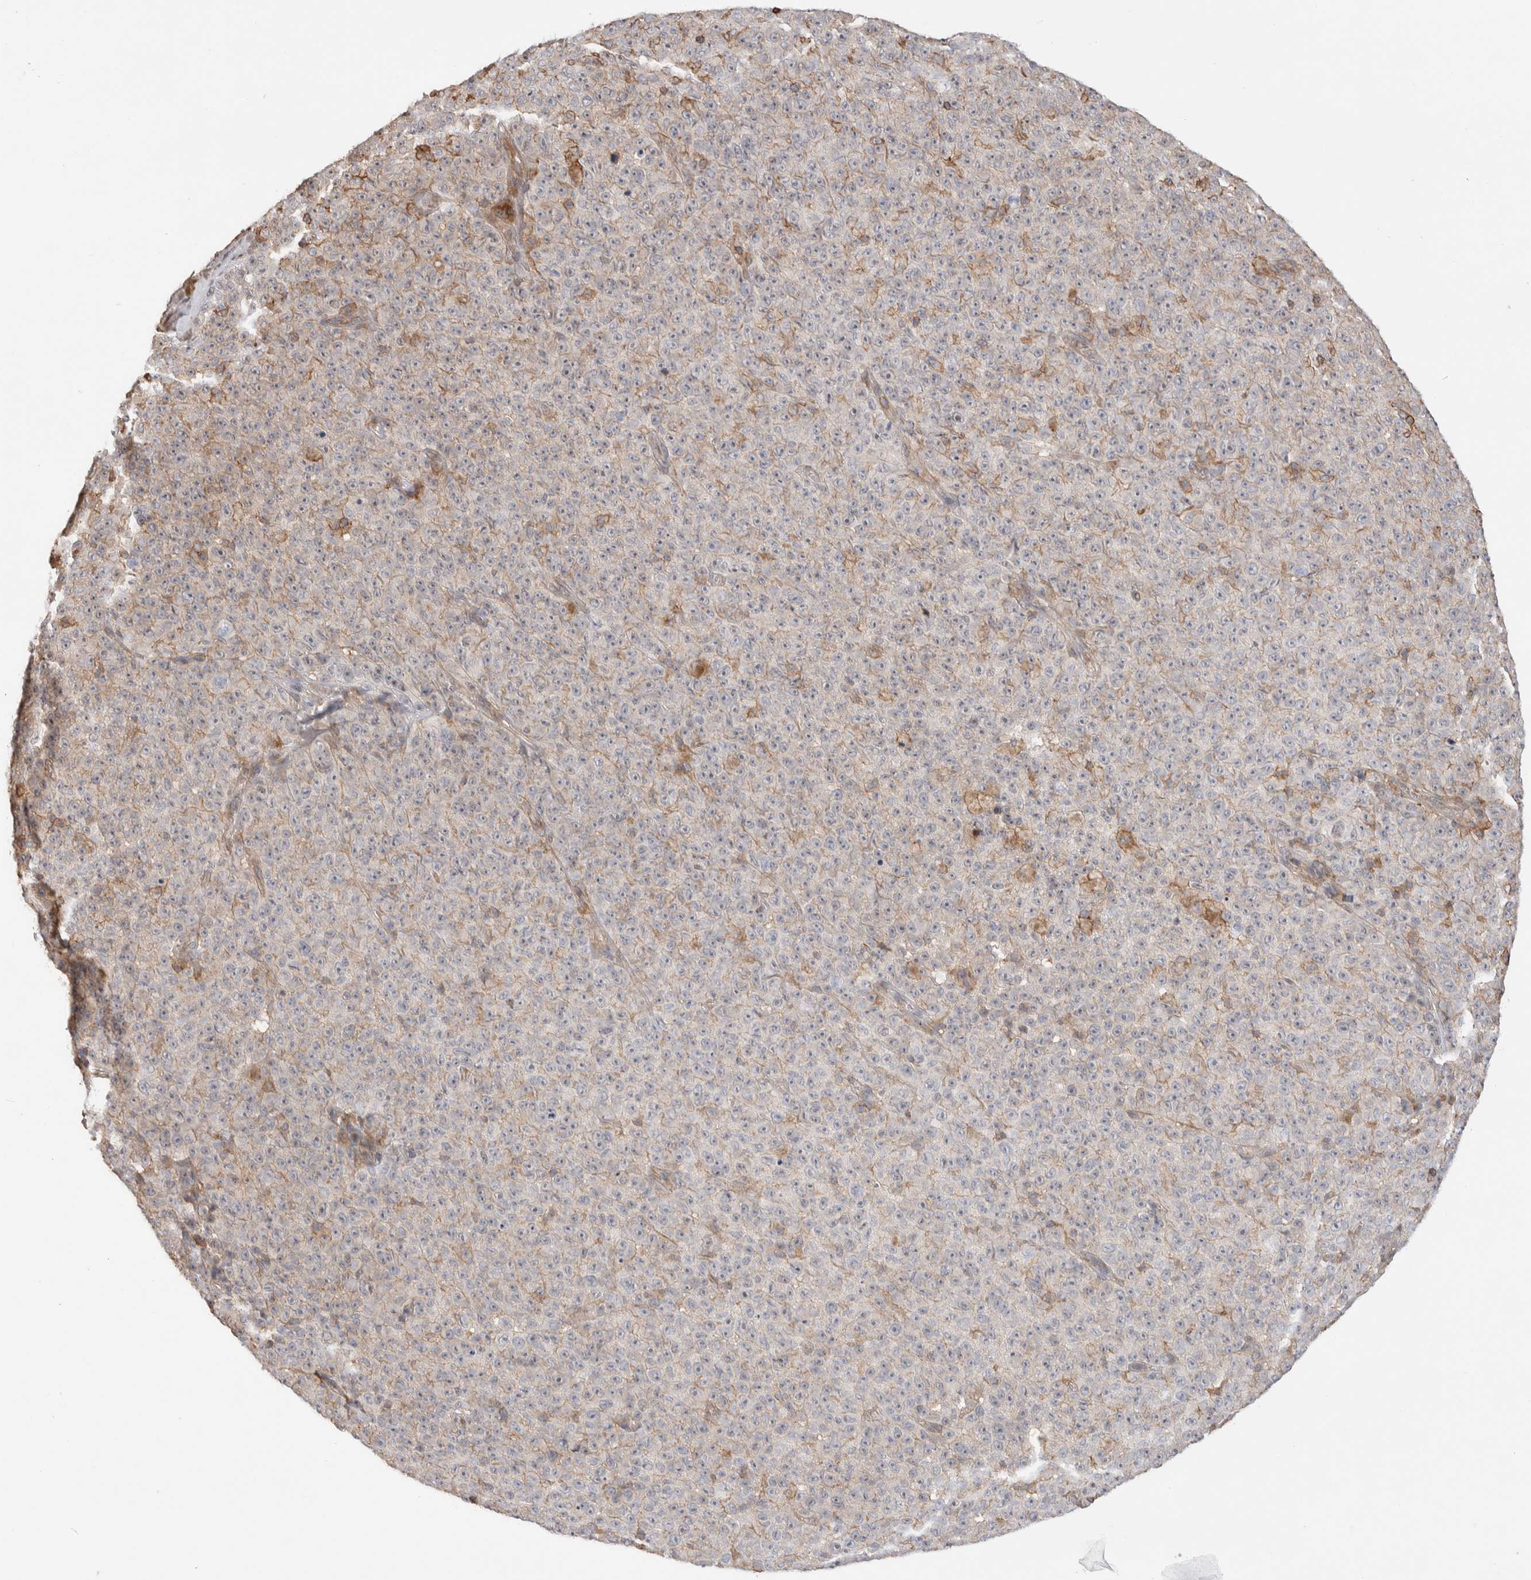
{"staining": {"intensity": "weak", "quantity": "<25%", "location": "cytoplasmic/membranous"}, "tissue": "melanoma", "cell_type": "Tumor cells", "image_type": "cancer", "snomed": [{"axis": "morphology", "description": "Malignant melanoma, NOS"}, {"axis": "topography", "description": "Skin"}], "caption": "An IHC micrograph of melanoma is shown. There is no staining in tumor cells of melanoma.", "gene": "ZNF704", "patient": {"sex": "female", "age": 82}}